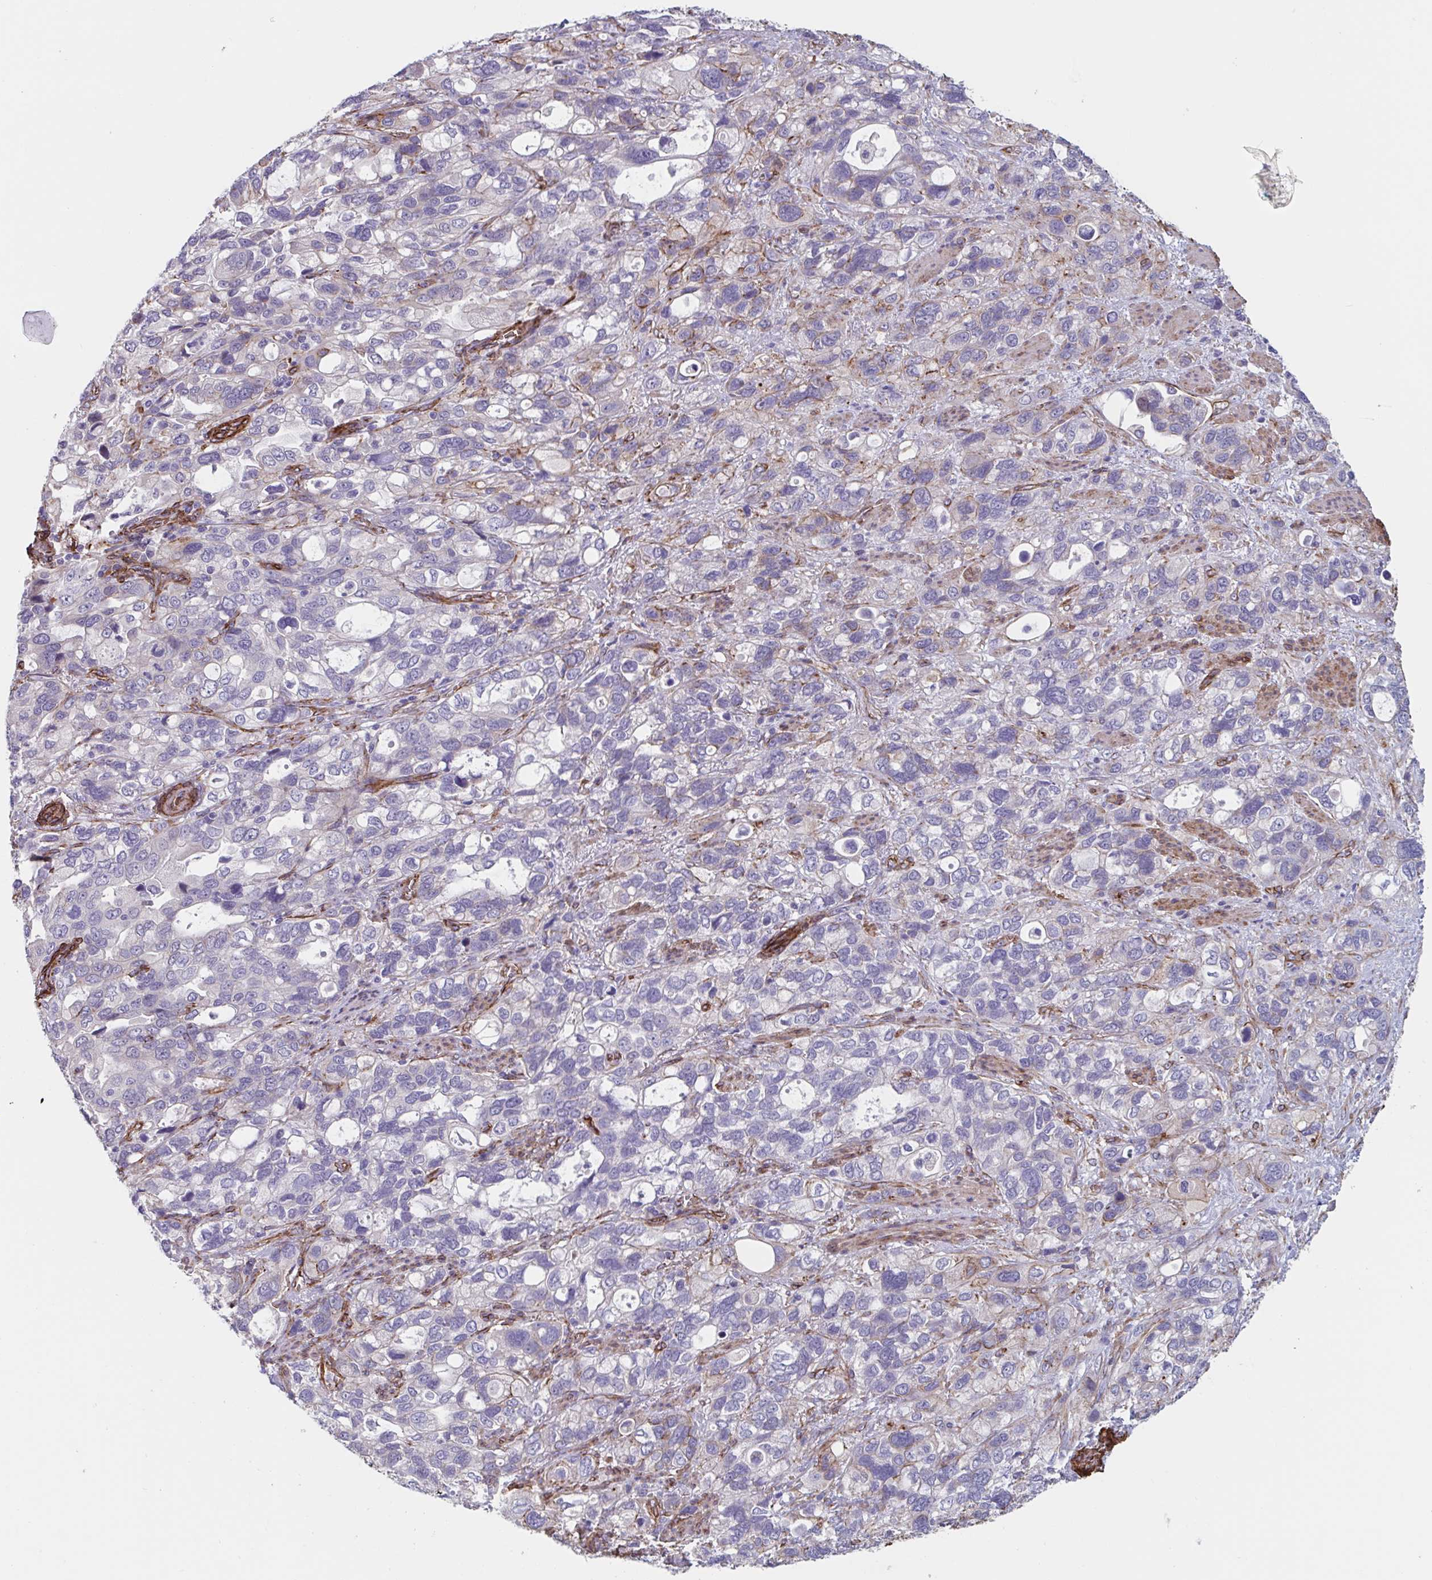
{"staining": {"intensity": "negative", "quantity": "none", "location": "none"}, "tissue": "stomach cancer", "cell_type": "Tumor cells", "image_type": "cancer", "snomed": [{"axis": "morphology", "description": "Adenocarcinoma, NOS"}, {"axis": "topography", "description": "Stomach, upper"}], "caption": "Protein analysis of stomach cancer reveals no significant positivity in tumor cells.", "gene": "CITED4", "patient": {"sex": "female", "age": 81}}